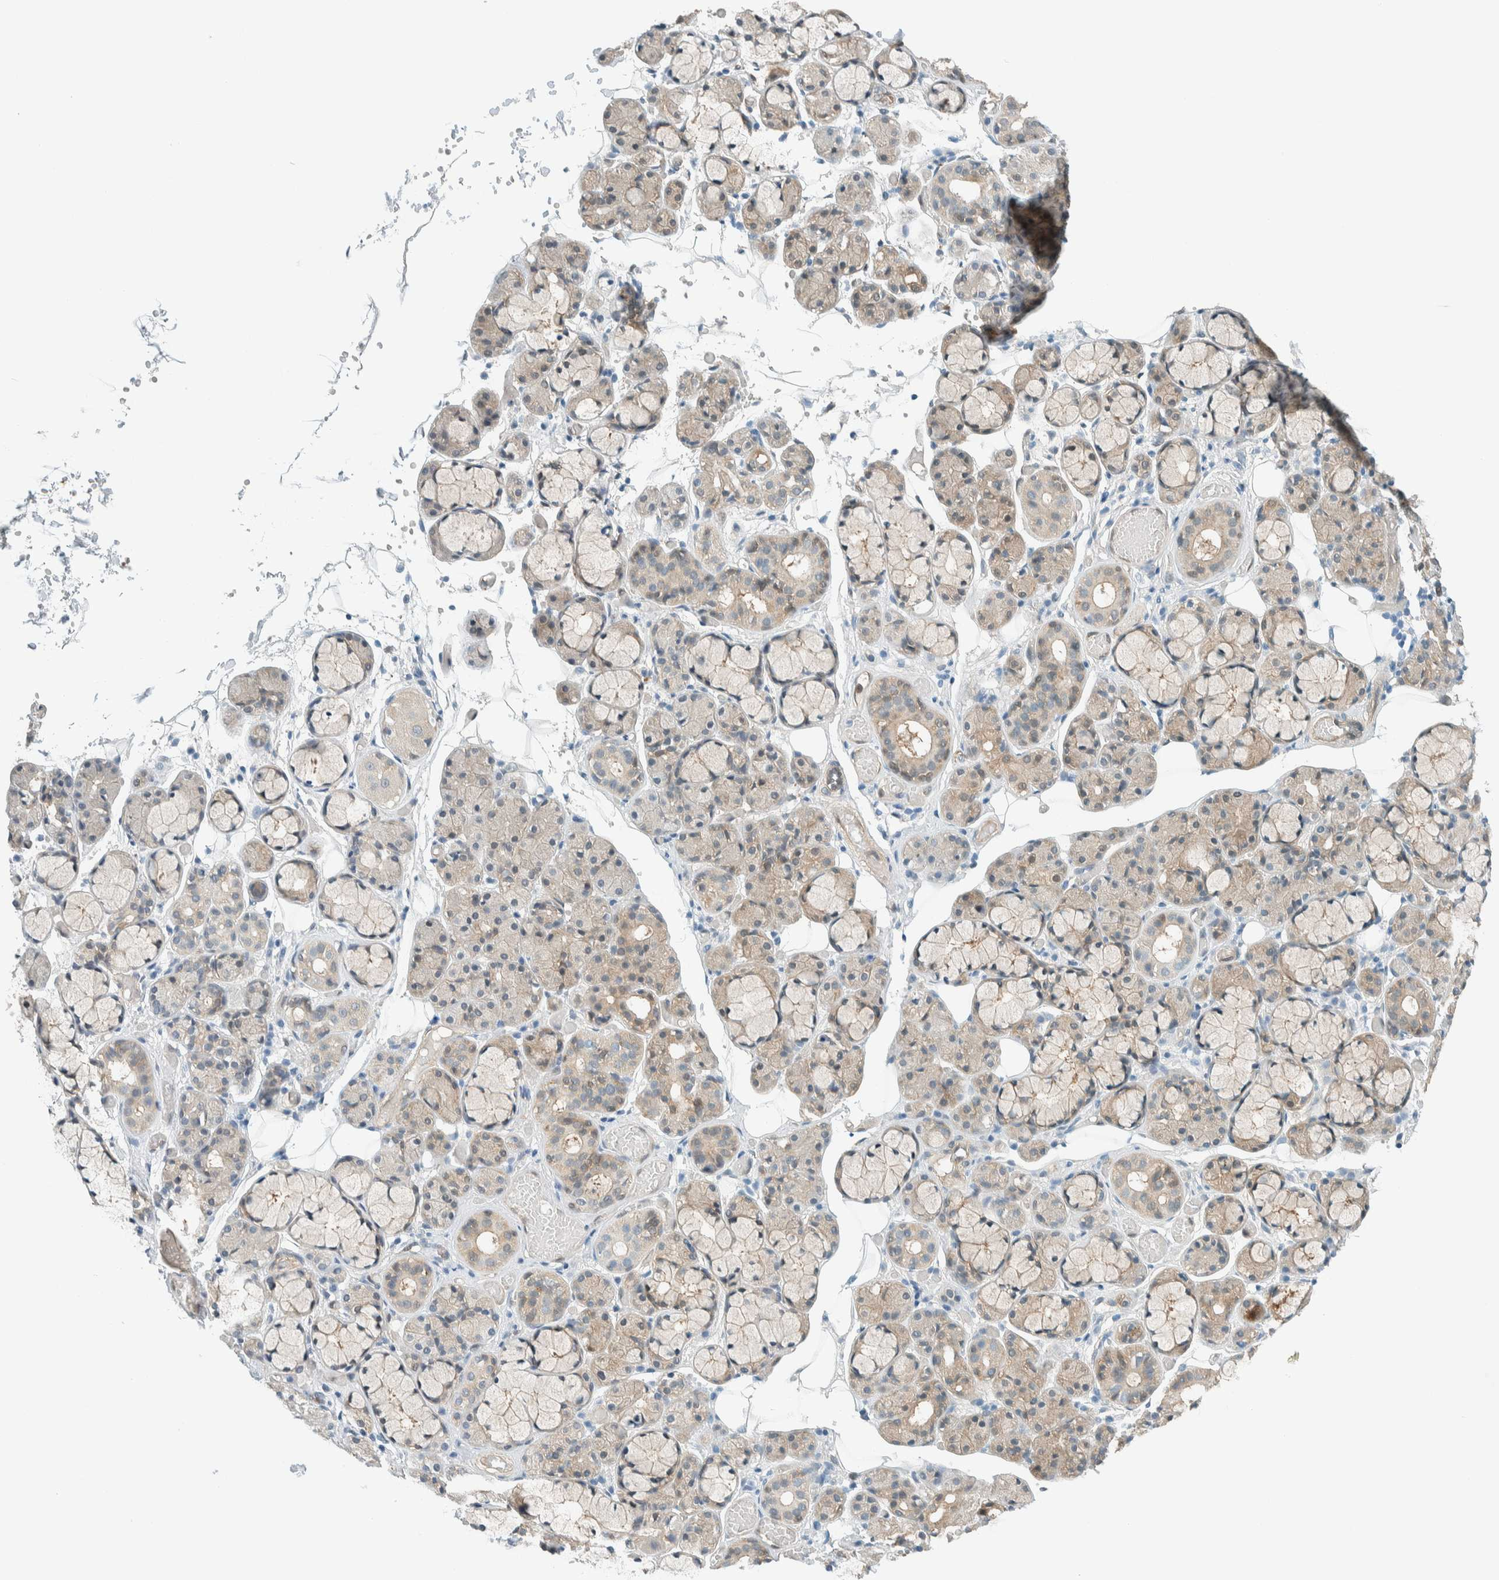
{"staining": {"intensity": "weak", "quantity": "<25%", "location": "cytoplasmic/membranous,nuclear"}, "tissue": "salivary gland", "cell_type": "Glandular cells", "image_type": "normal", "snomed": [{"axis": "morphology", "description": "Normal tissue, NOS"}, {"axis": "topography", "description": "Salivary gland"}], "caption": "Immunohistochemistry histopathology image of unremarkable salivary gland stained for a protein (brown), which exhibits no staining in glandular cells.", "gene": "NXN", "patient": {"sex": "male", "age": 63}}